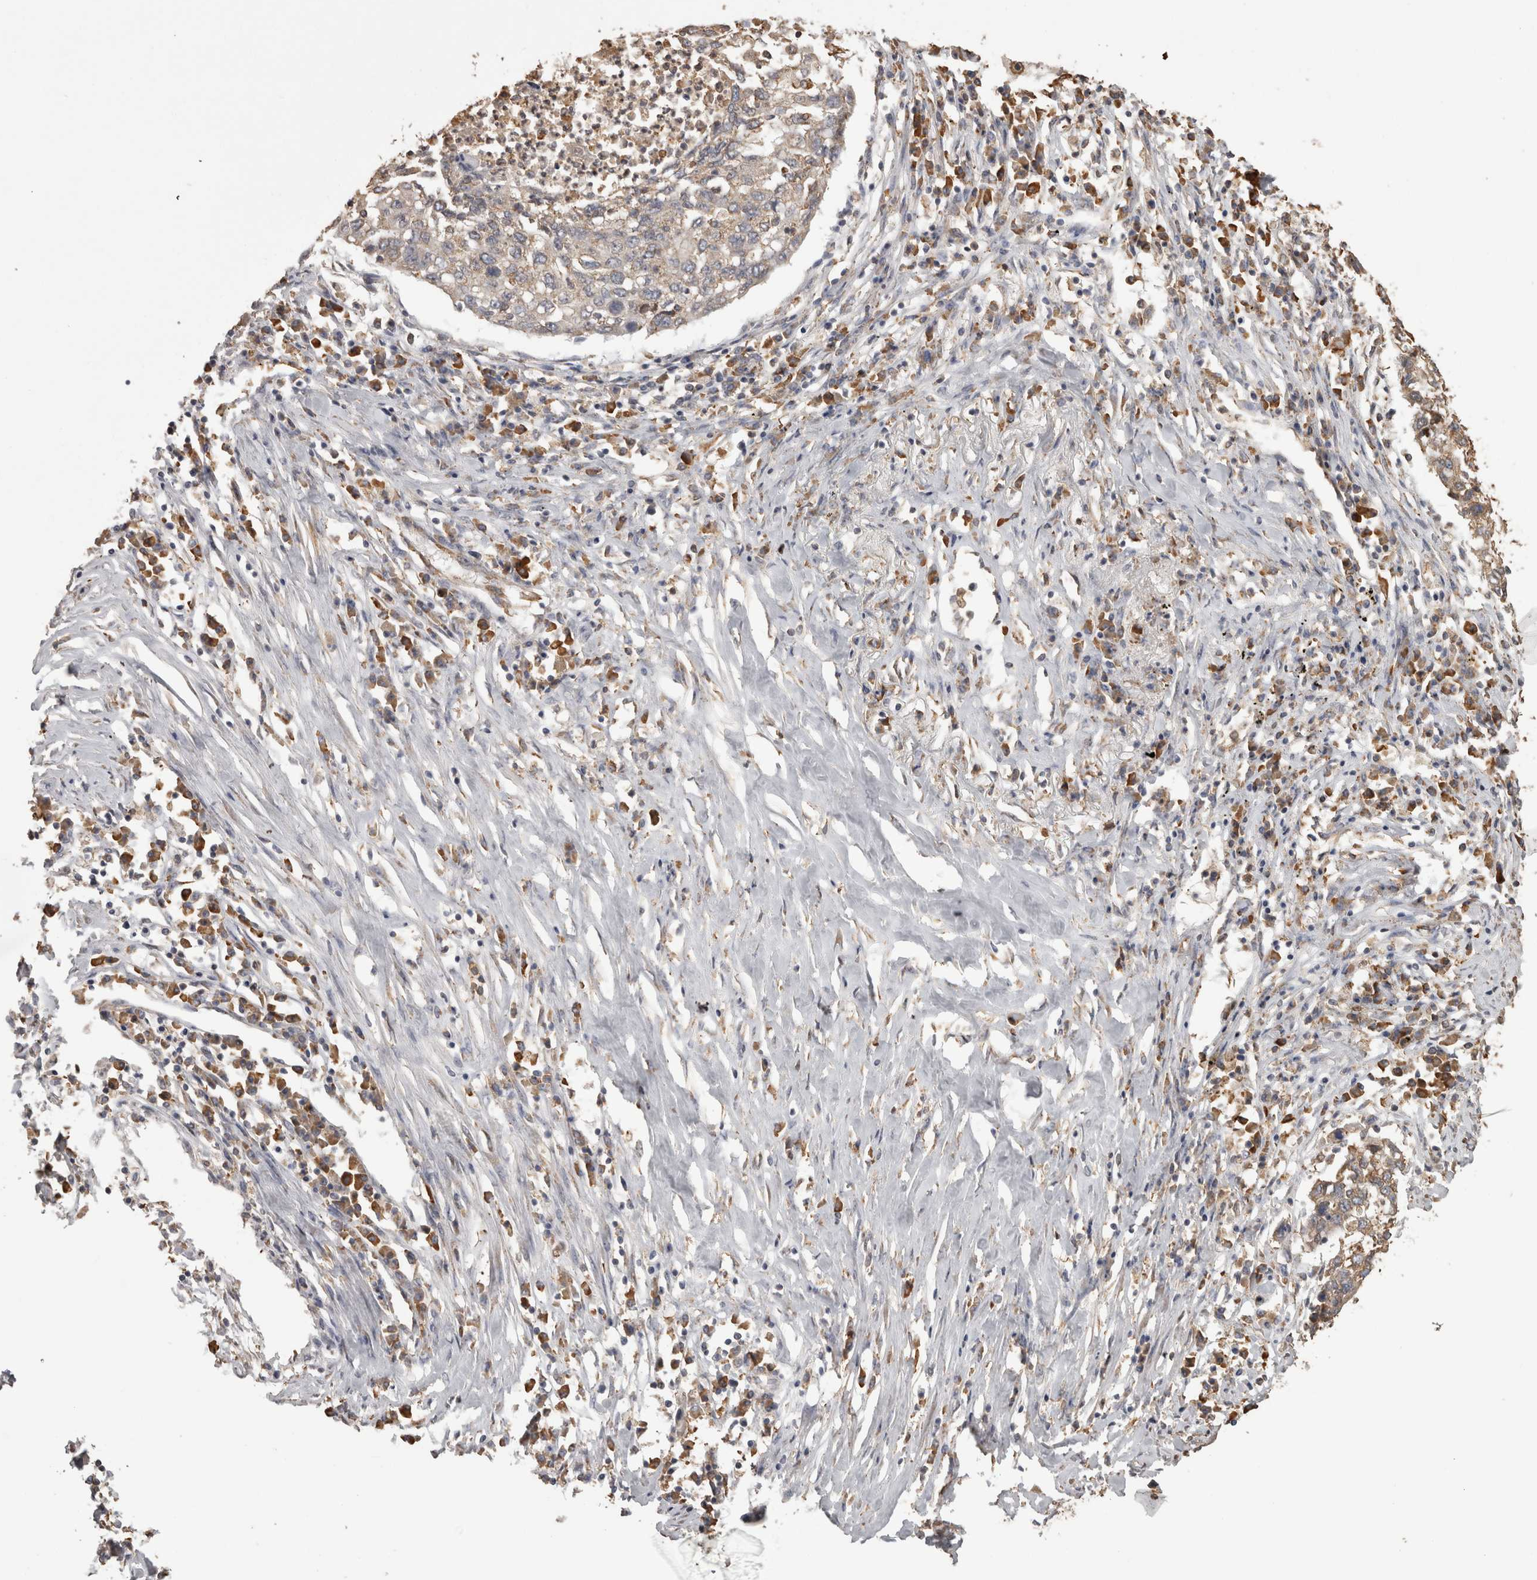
{"staining": {"intensity": "weak", "quantity": "<25%", "location": "cytoplasmic/membranous"}, "tissue": "lung cancer", "cell_type": "Tumor cells", "image_type": "cancer", "snomed": [{"axis": "morphology", "description": "Squamous cell carcinoma, NOS"}, {"axis": "topography", "description": "Lung"}], "caption": "Lung cancer was stained to show a protein in brown. There is no significant staining in tumor cells.", "gene": "PON2", "patient": {"sex": "female", "age": 63}}